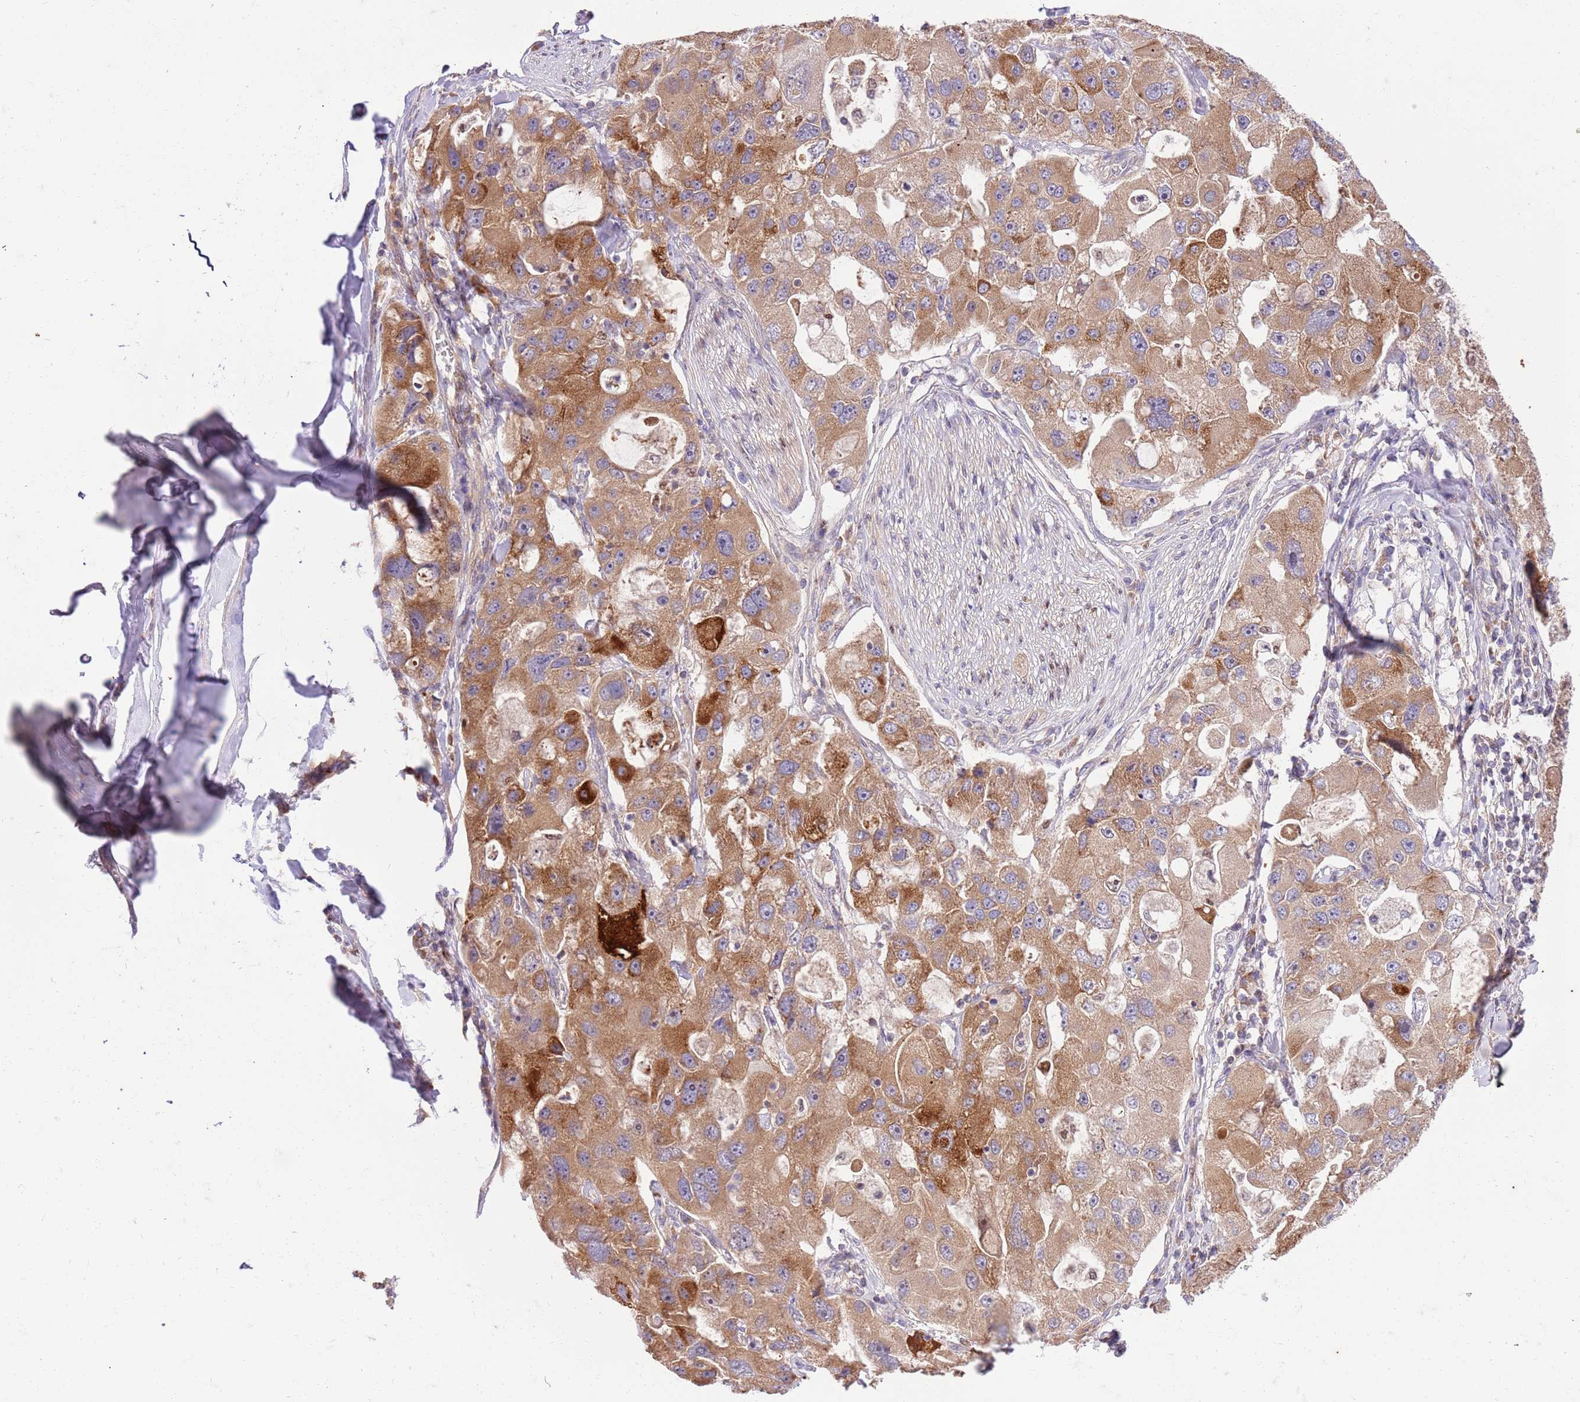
{"staining": {"intensity": "moderate", "quantity": ">75%", "location": "cytoplasmic/membranous"}, "tissue": "lung cancer", "cell_type": "Tumor cells", "image_type": "cancer", "snomed": [{"axis": "morphology", "description": "Adenocarcinoma, NOS"}, {"axis": "topography", "description": "Lung"}], "caption": "Human lung adenocarcinoma stained with a protein marker reveals moderate staining in tumor cells.", "gene": "OSBP", "patient": {"sex": "female", "age": 54}}